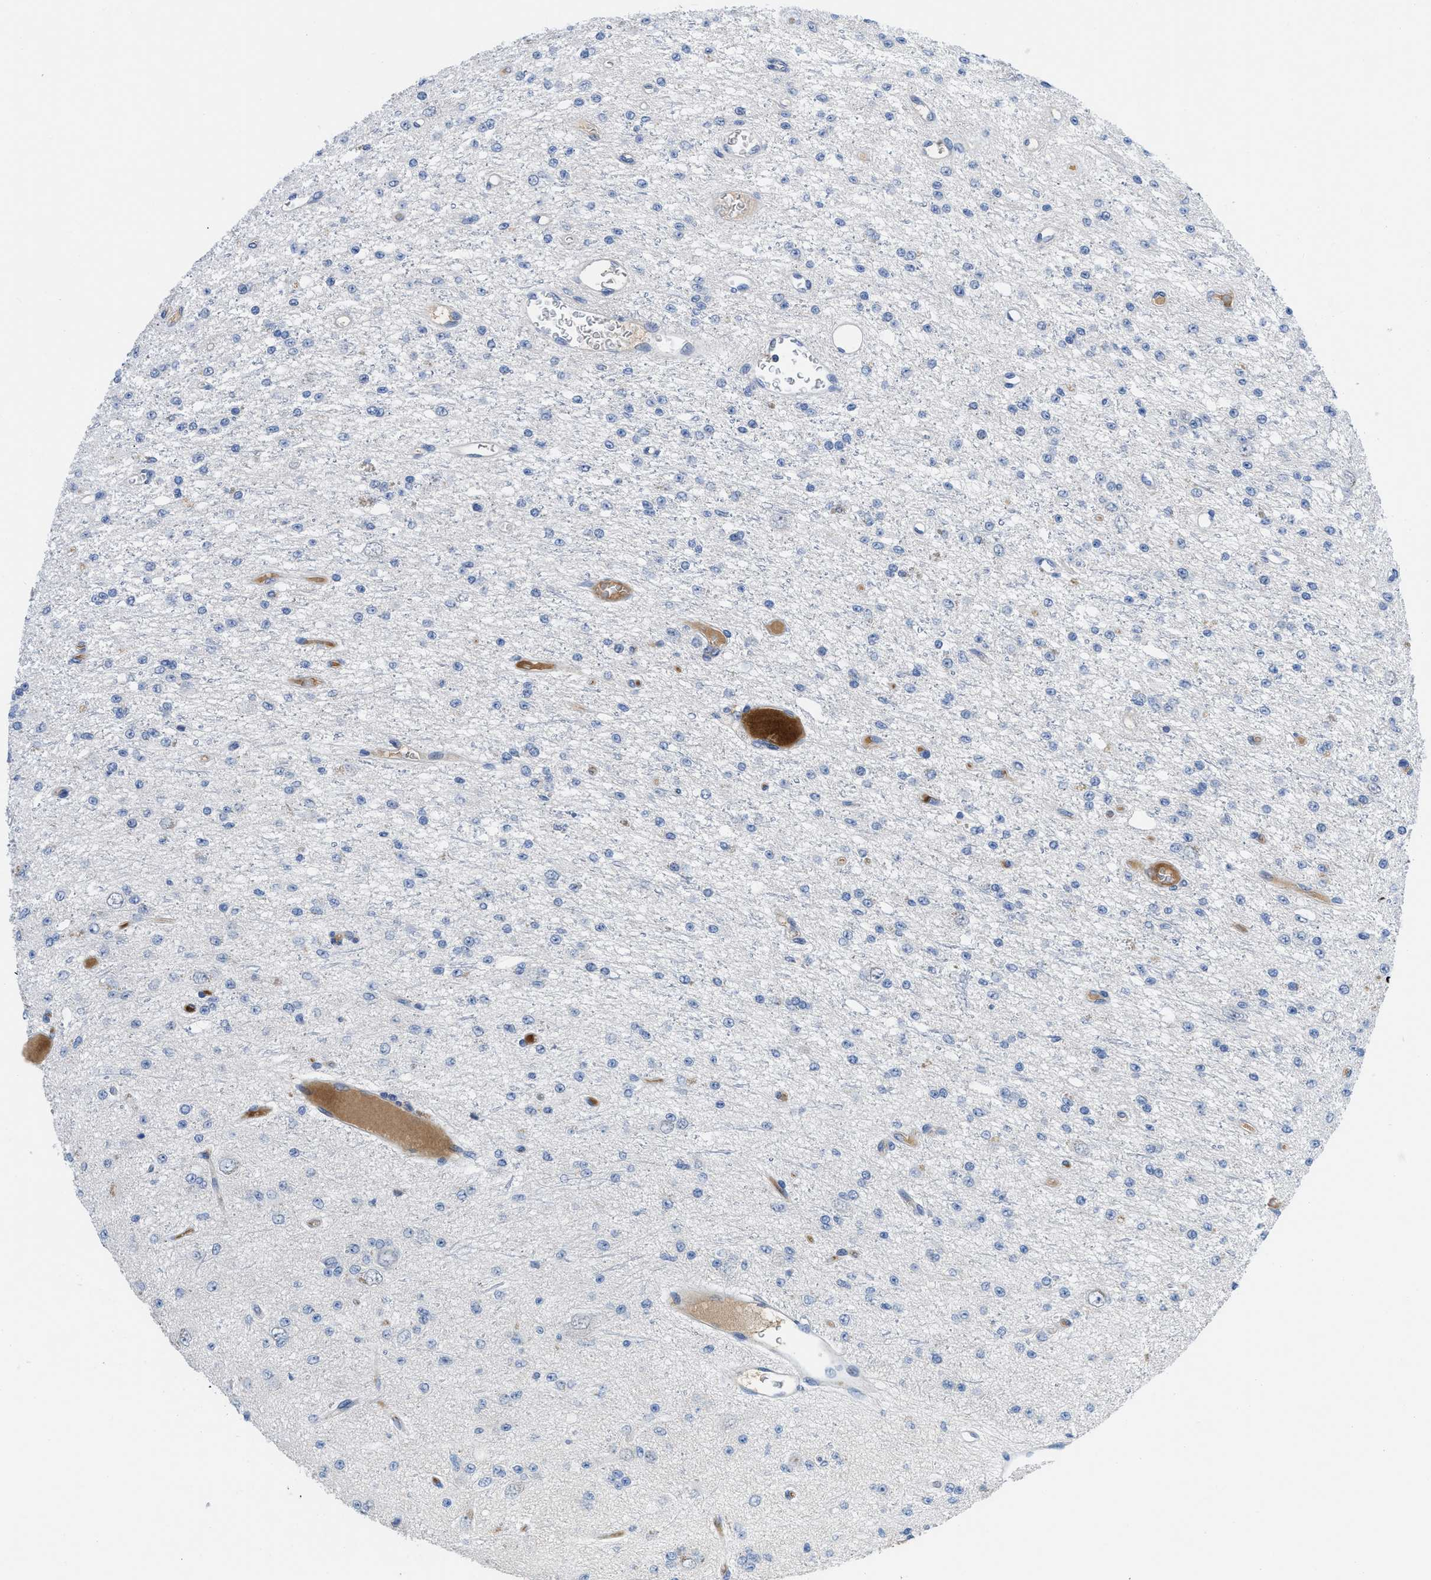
{"staining": {"intensity": "negative", "quantity": "none", "location": "none"}, "tissue": "glioma", "cell_type": "Tumor cells", "image_type": "cancer", "snomed": [{"axis": "morphology", "description": "Glioma, malignant, Low grade"}, {"axis": "topography", "description": "Brain"}], "caption": "Protein analysis of malignant glioma (low-grade) displays no significant positivity in tumor cells.", "gene": "OR9K2", "patient": {"sex": "male", "age": 38}}